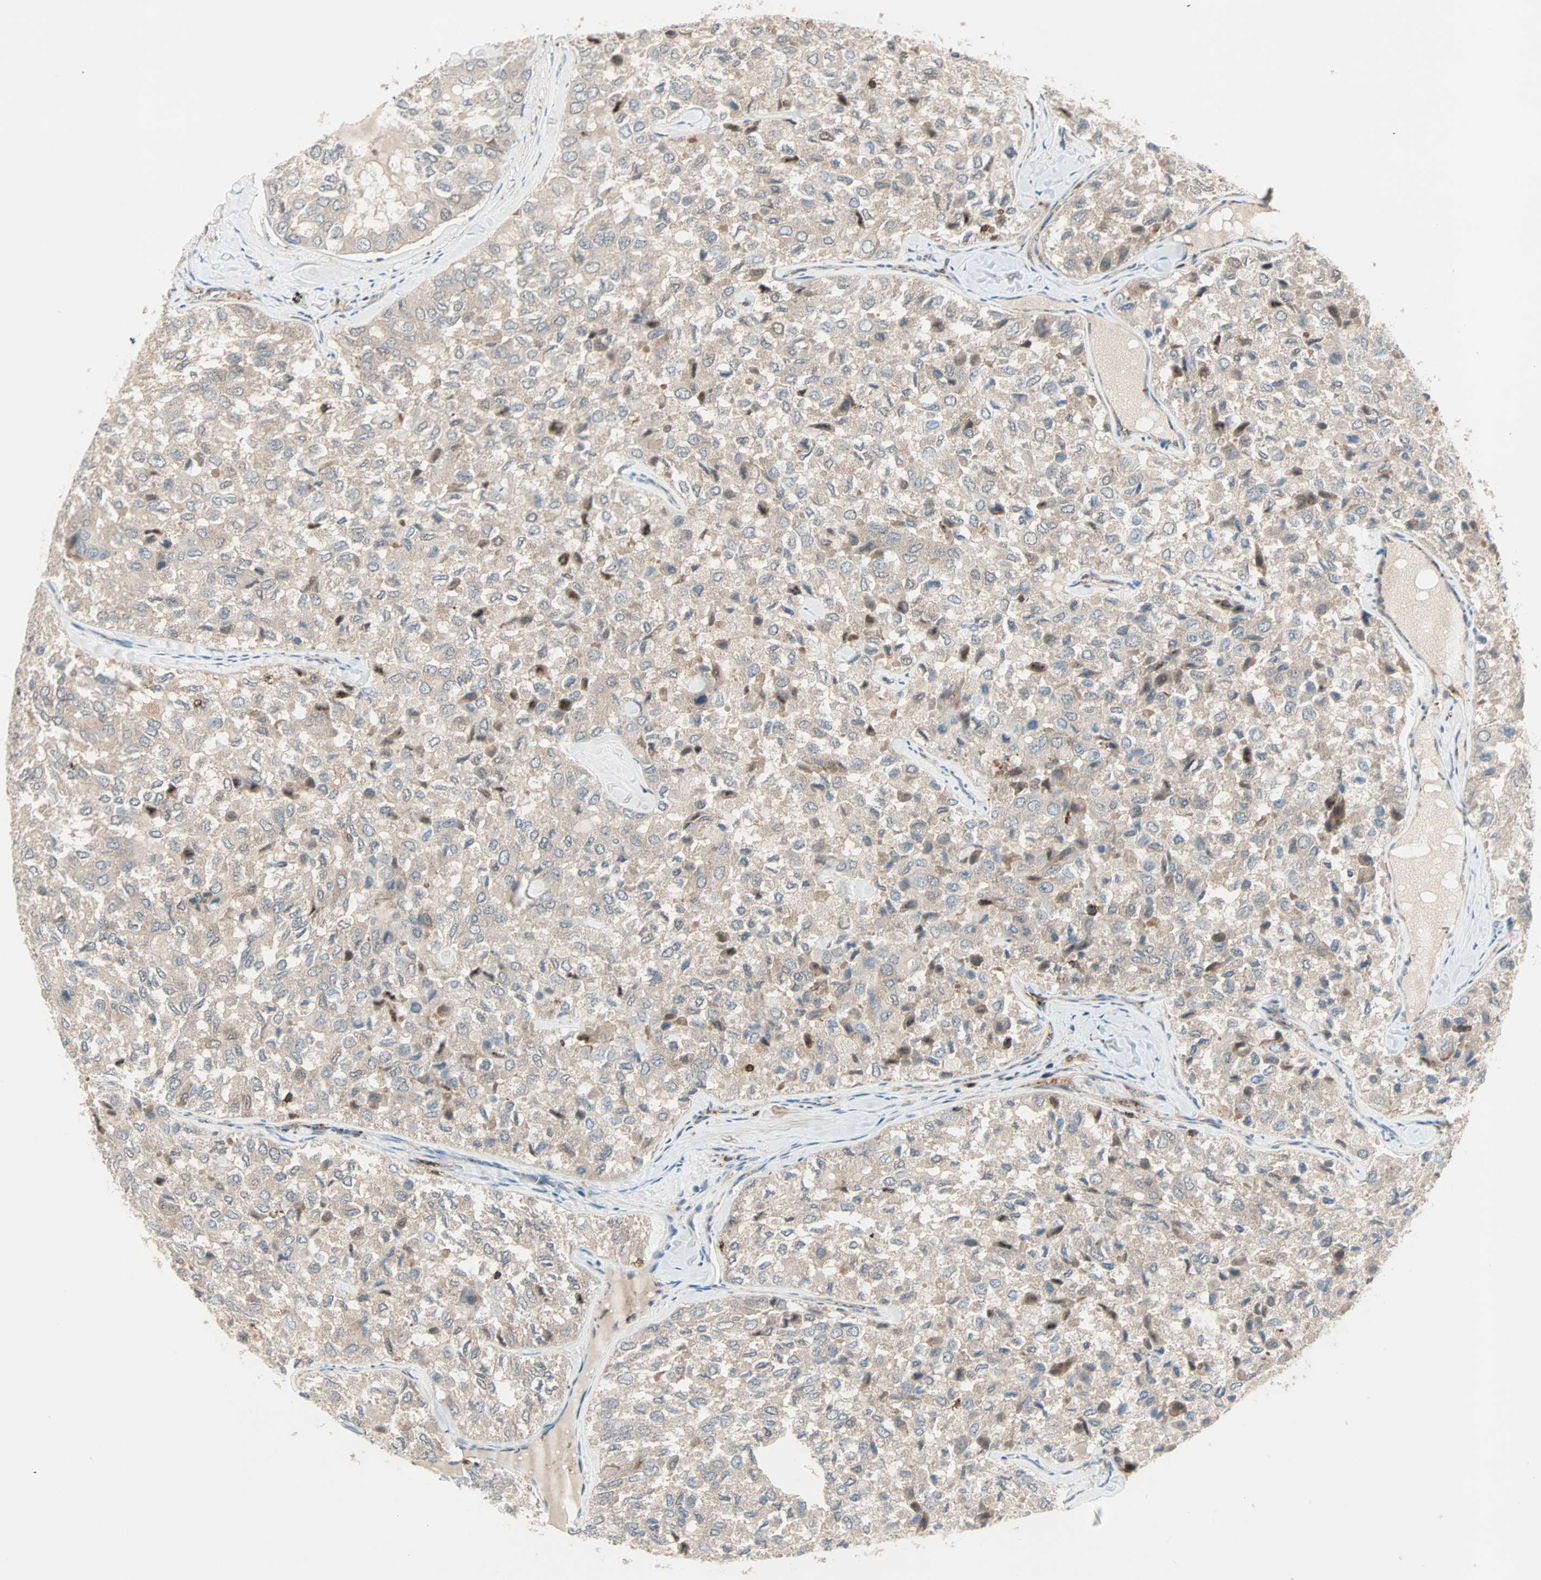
{"staining": {"intensity": "weak", "quantity": ">75%", "location": "cytoplasmic/membranous"}, "tissue": "thyroid cancer", "cell_type": "Tumor cells", "image_type": "cancer", "snomed": [{"axis": "morphology", "description": "Follicular adenoma carcinoma, NOS"}, {"axis": "topography", "description": "Thyroid gland"}], "caption": "Brown immunohistochemical staining in human thyroid cancer (follicular adenoma carcinoma) displays weak cytoplasmic/membranous staining in approximately >75% of tumor cells.", "gene": "TEC", "patient": {"sex": "male", "age": 75}}